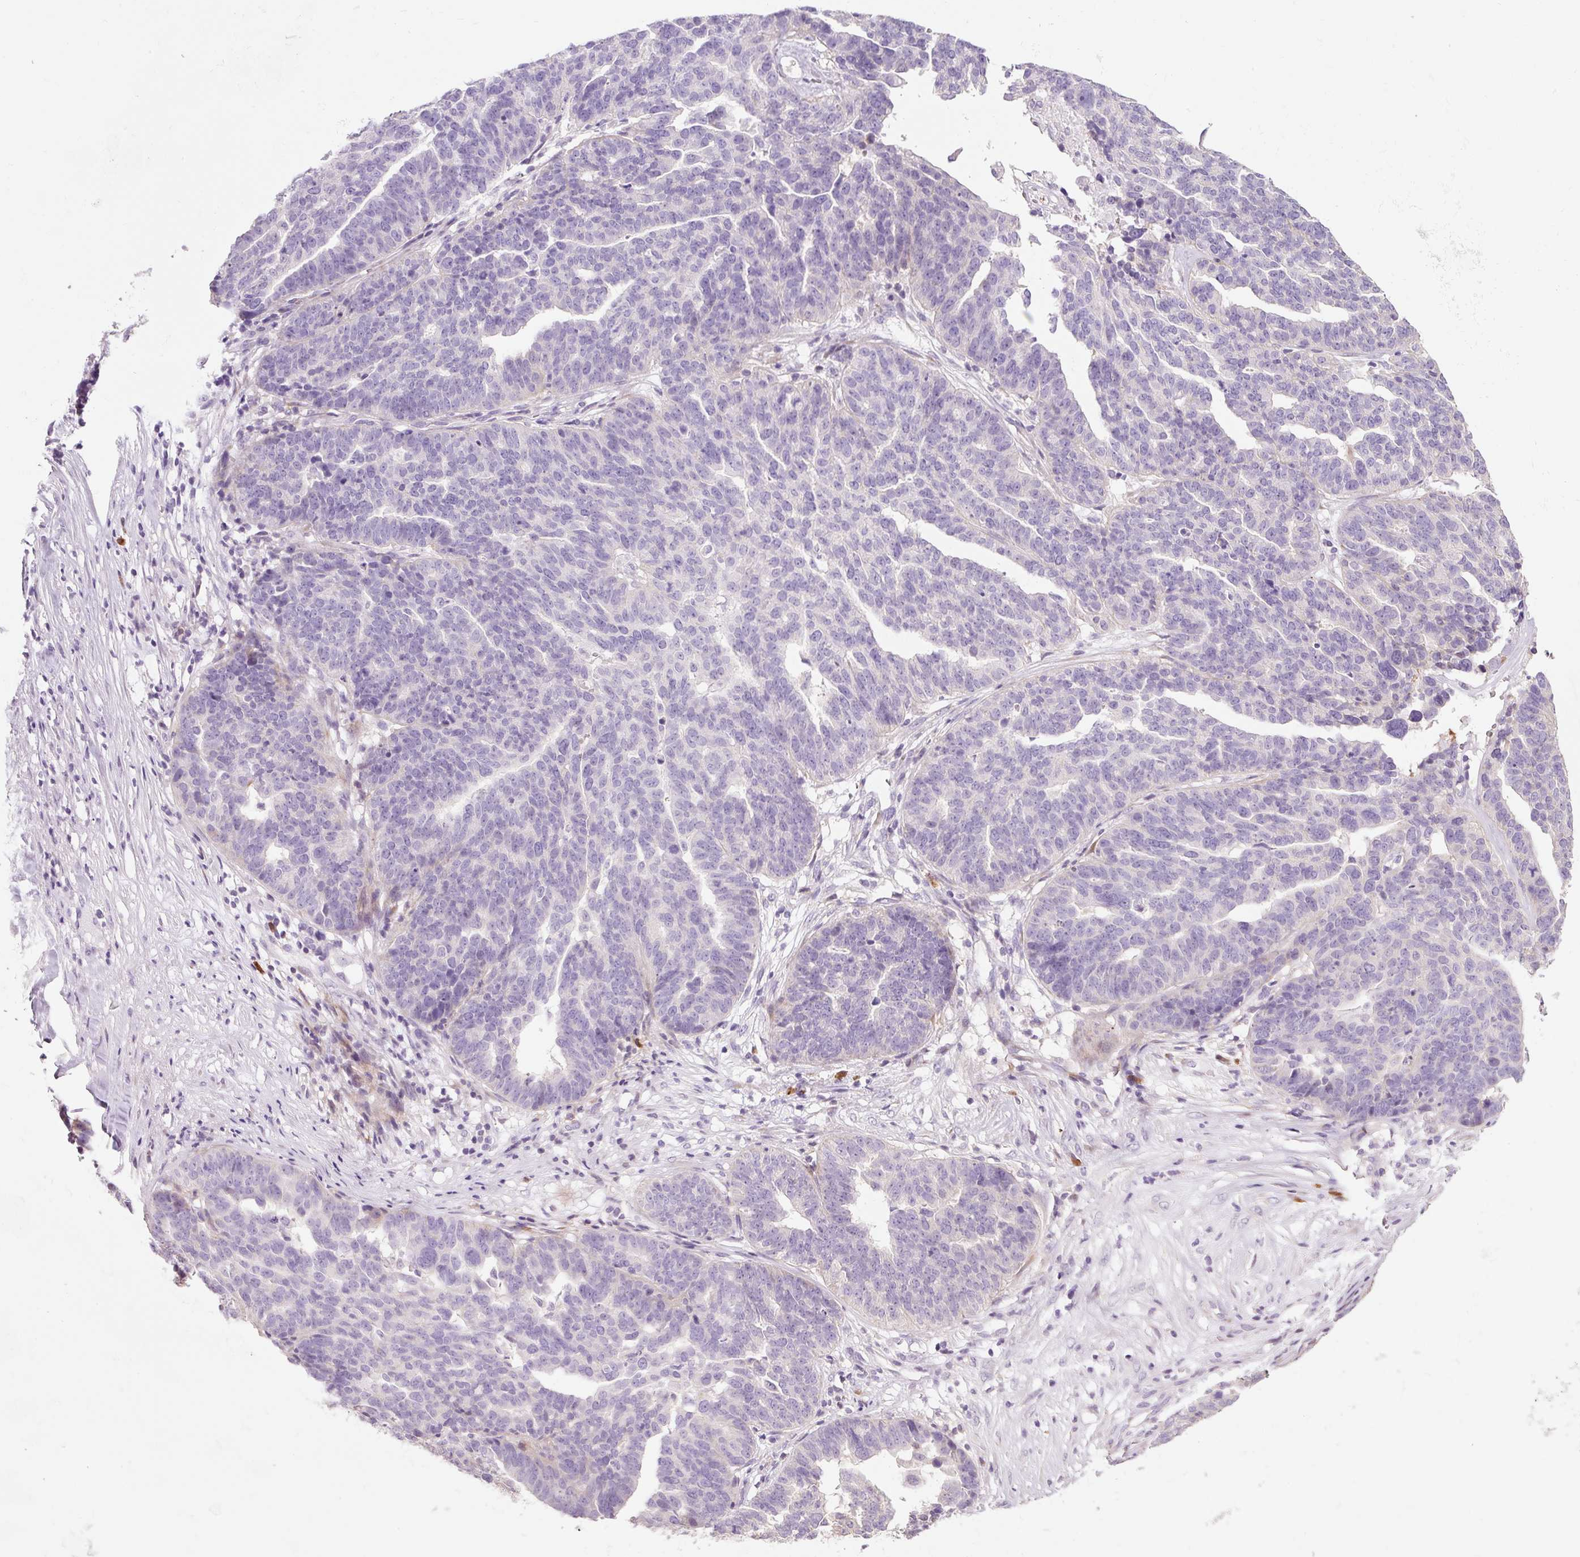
{"staining": {"intensity": "negative", "quantity": "none", "location": "none"}, "tissue": "ovarian cancer", "cell_type": "Tumor cells", "image_type": "cancer", "snomed": [{"axis": "morphology", "description": "Cystadenocarcinoma, serous, NOS"}, {"axis": "topography", "description": "Ovary"}], "caption": "Immunohistochemistry micrograph of neoplastic tissue: ovarian cancer stained with DAB displays no significant protein positivity in tumor cells. (DAB (3,3'-diaminobenzidine) IHC visualized using brightfield microscopy, high magnification).", "gene": "HAX1", "patient": {"sex": "female", "age": 59}}